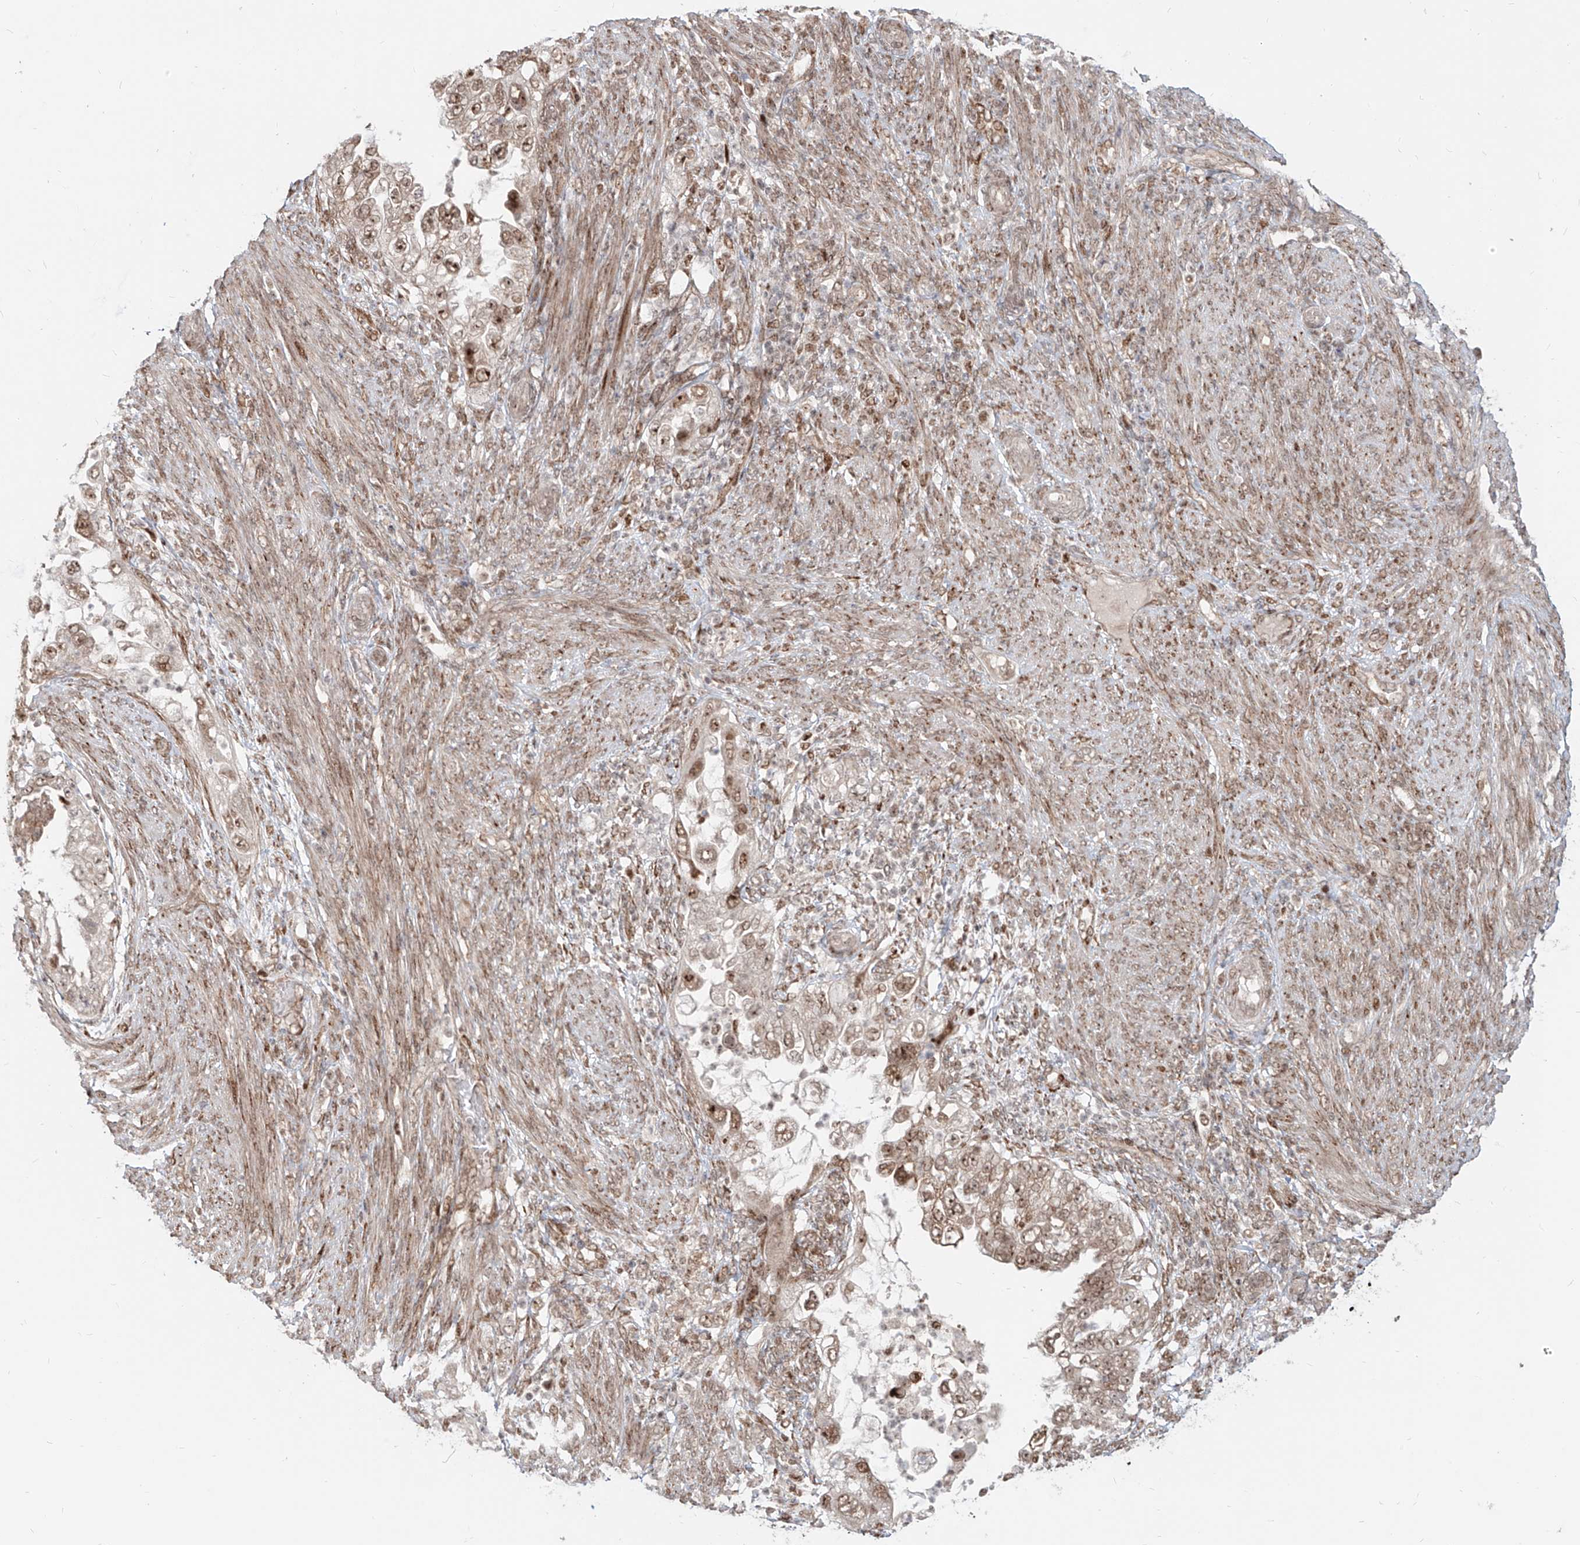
{"staining": {"intensity": "moderate", "quantity": ">75%", "location": "nuclear"}, "tissue": "endometrial cancer", "cell_type": "Tumor cells", "image_type": "cancer", "snomed": [{"axis": "morphology", "description": "Adenocarcinoma, NOS"}, {"axis": "topography", "description": "Endometrium"}], "caption": "This micrograph reveals IHC staining of endometrial adenocarcinoma, with medium moderate nuclear expression in about >75% of tumor cells.", "gene": "ZNF710", "patient": {"sex": "female", "age": 85}}